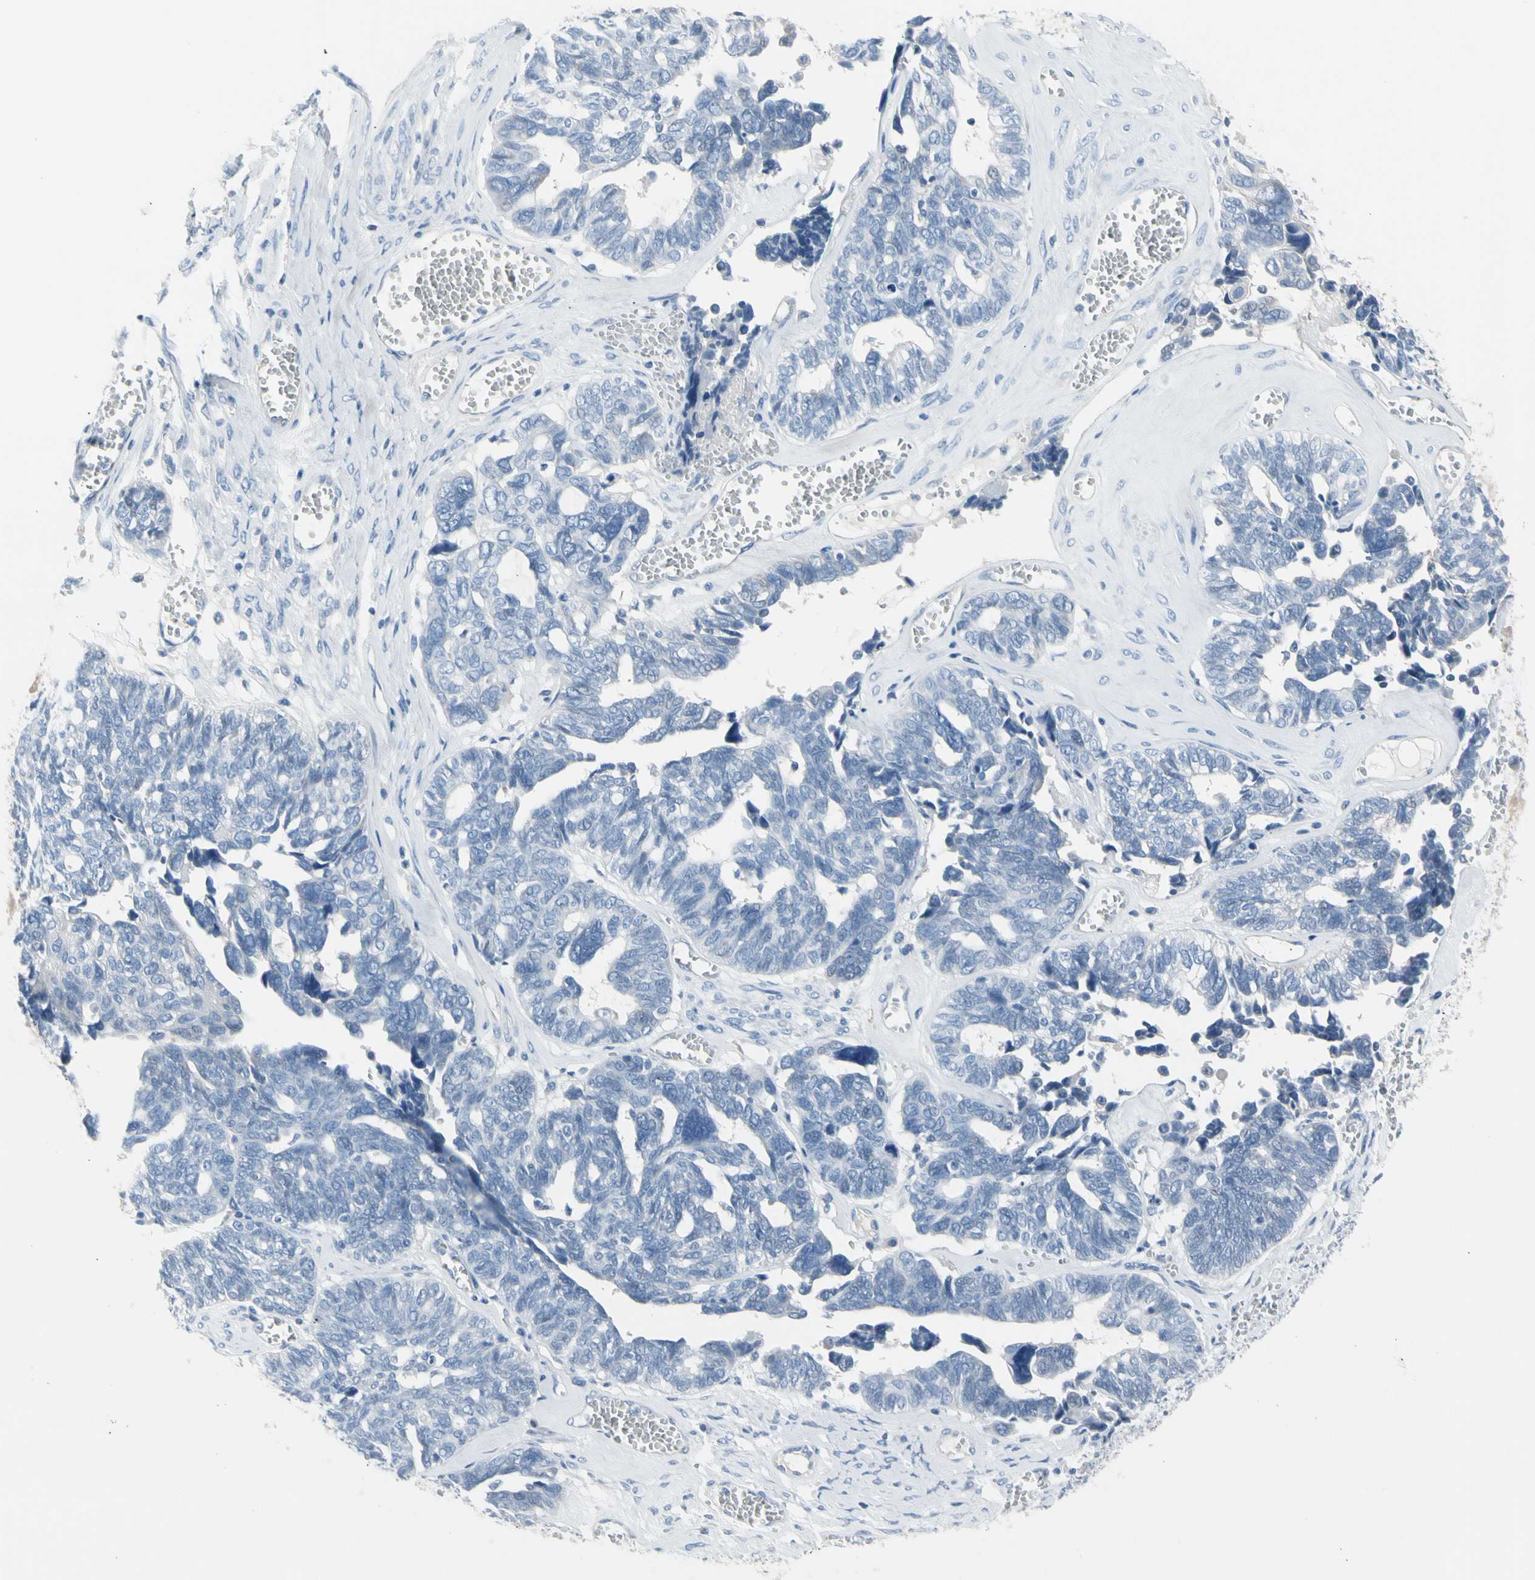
{"staining": {"intensity": "negative", "quantity": "none", "location": "none"}, "tissue": "ovarian cancer", "cell_type": "Tumor cells", "image_type": "cancer", "snomed": [{"axis": "morphology", "description": "Cystadenocarcinoma, serous, NOS"}, {"axis": "topography", "description": "Ovary"}], "caption": "Tumor cells are negative for brown protein staining in ovarian cancer.", "gene": "TPO", "patient": {"sex": "female", "age": 79}}